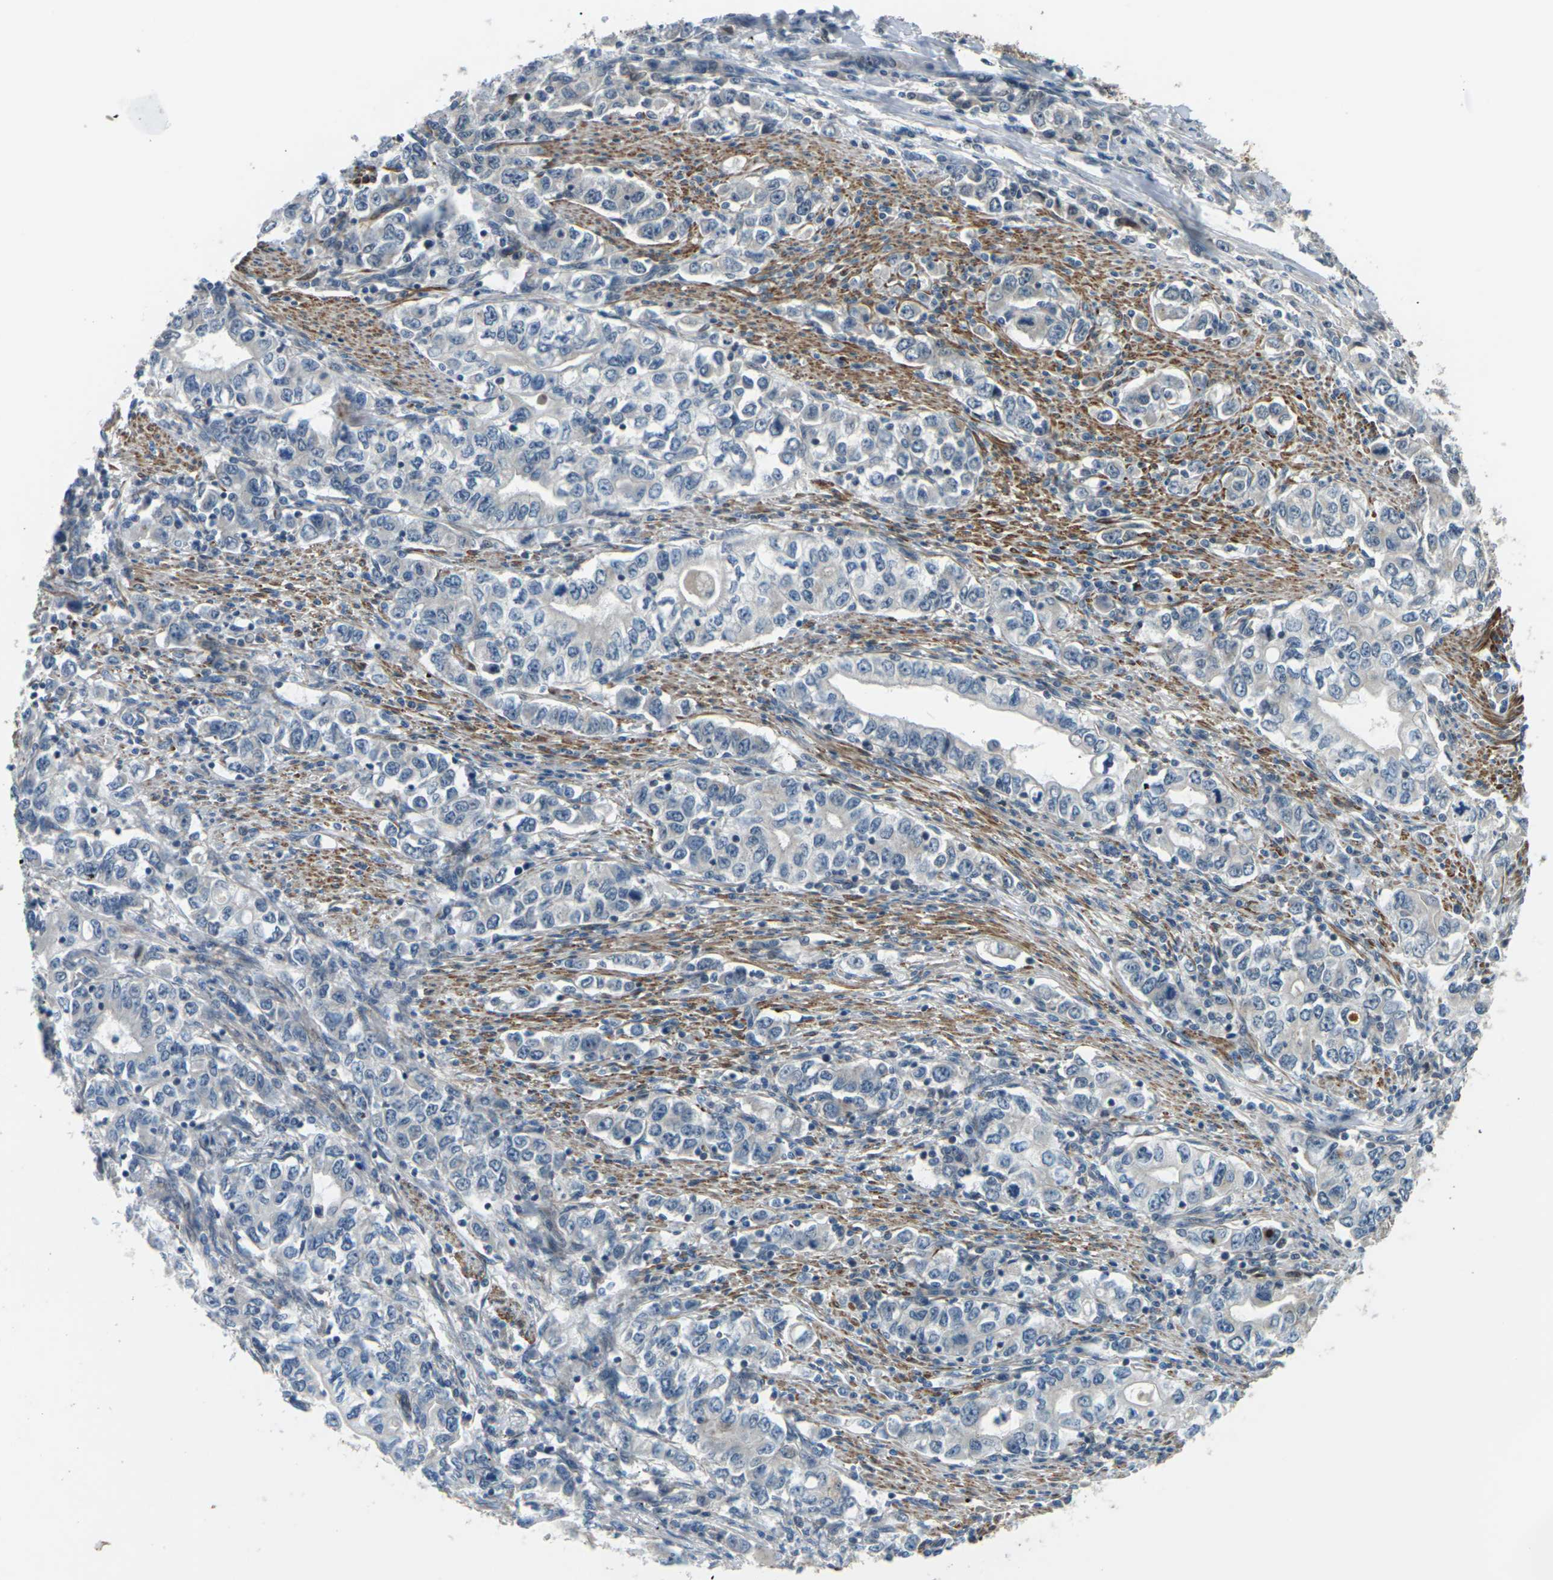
{"staining": {"intensity": "negative", "quantity": "none", "location": "none"}, "tissue": "stomach cancer", "cell_type": "Tumor cells", "image_type": "cancer", "snomed": [{"axis": "morphology", "description": "Adenocarcinoma, NOS"}, {"axis": "topography", "description": "Stomach, lower"}], "caption": "Tumor cells are negative for protein expression in human stomach cancer.", "gene": "SLC13A3", "patient": {"sex": "female", "age": 72}}